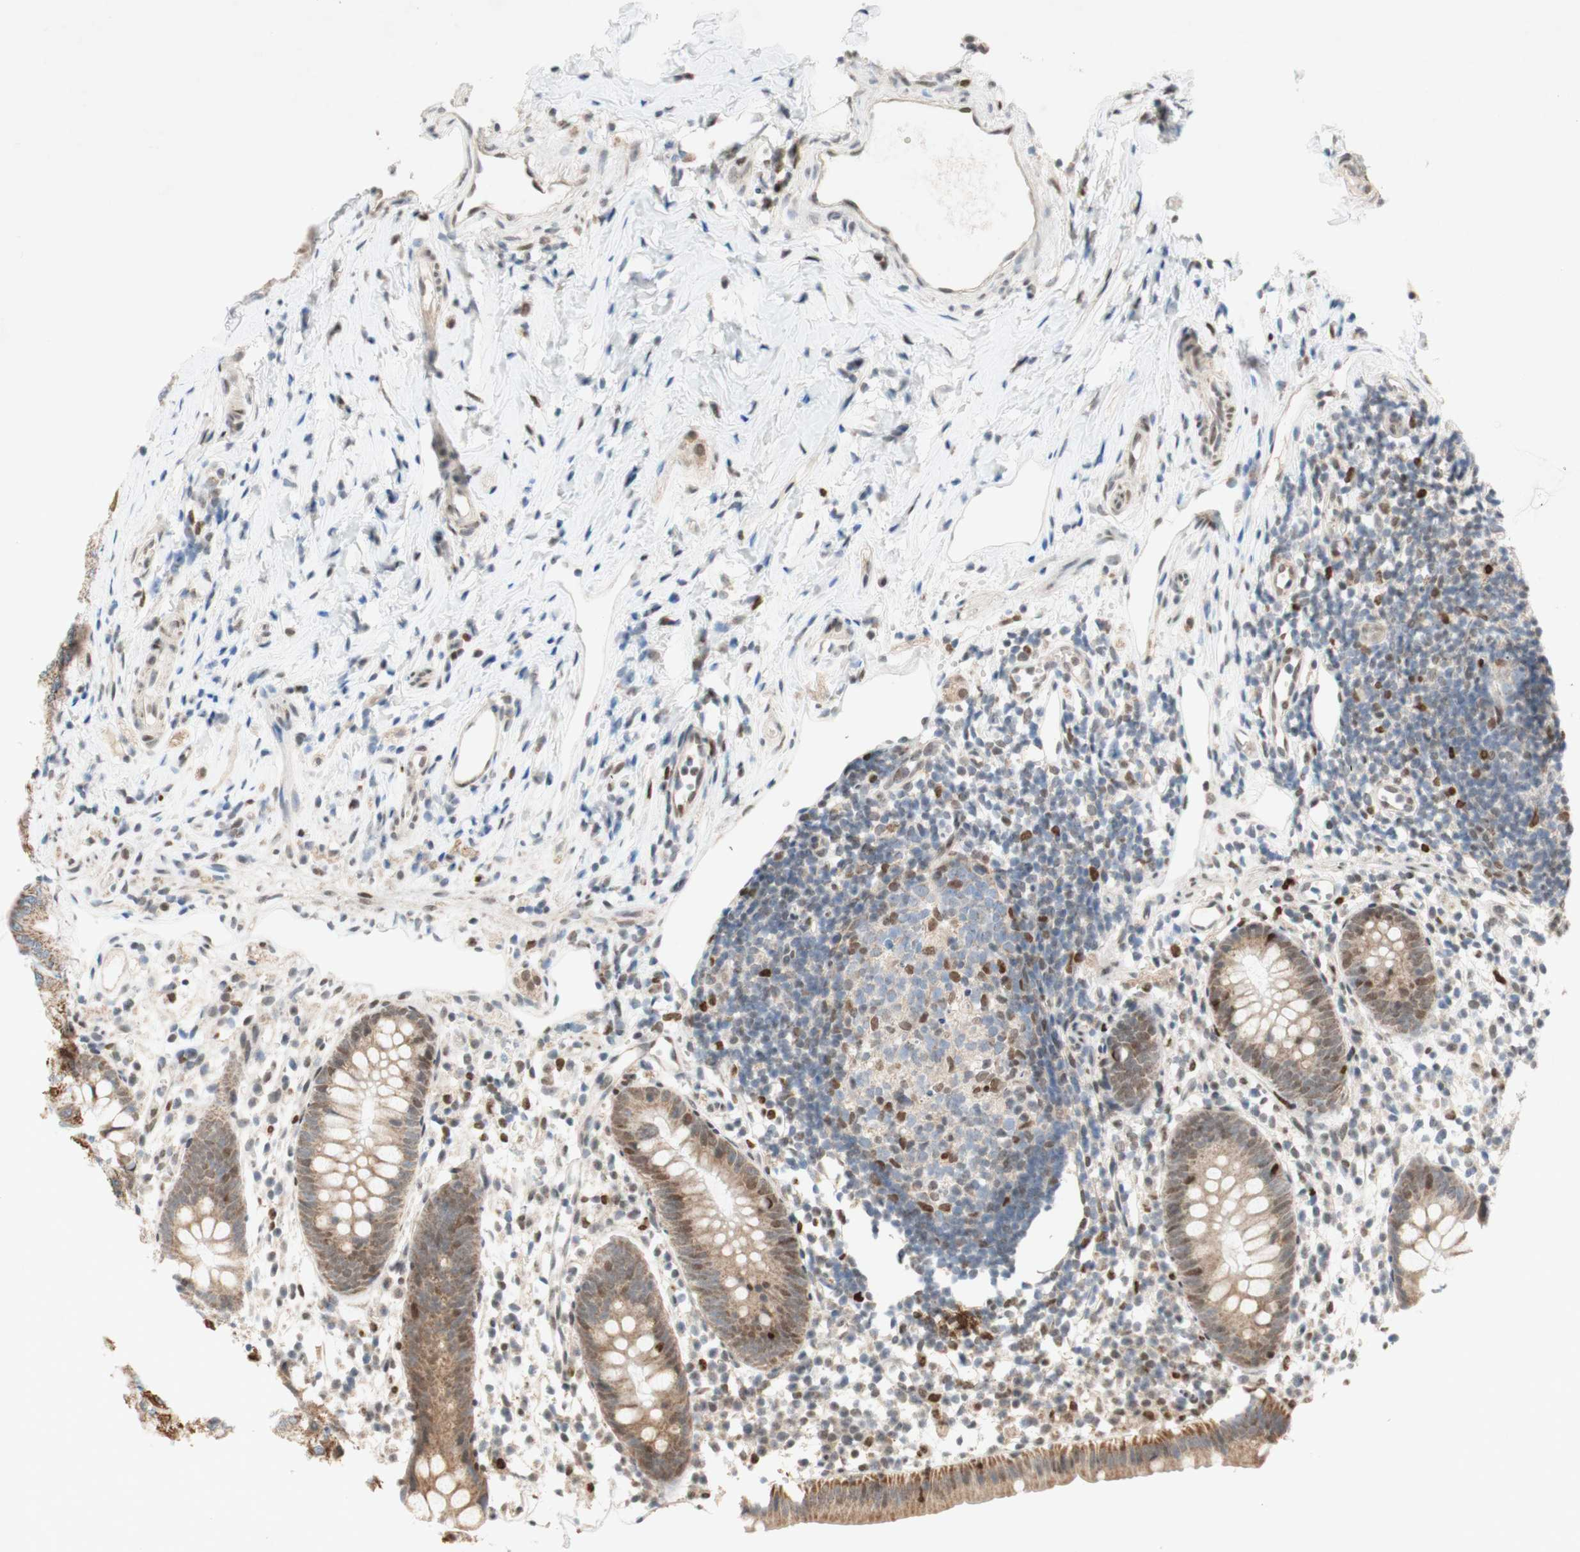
{"staining": {"intensity": "weak", "quantity": ">75%", "location": "cytoplasmic/membranous"}, "tissue": "appendix", "cell_type": "Glandular cells", "image_type": "normal", "snomed": [{"axis": "morphology", "description": "Normal tissue, NOS"}, {"axis": "topography", "description": "Appendix"}], "caption": "Normal appendix displays weak cytoplasmic/membranous positivity in about >75% of glandular cells.", "gene": "DNMT3A", "patient": {"sex": "female", "age": 20}}